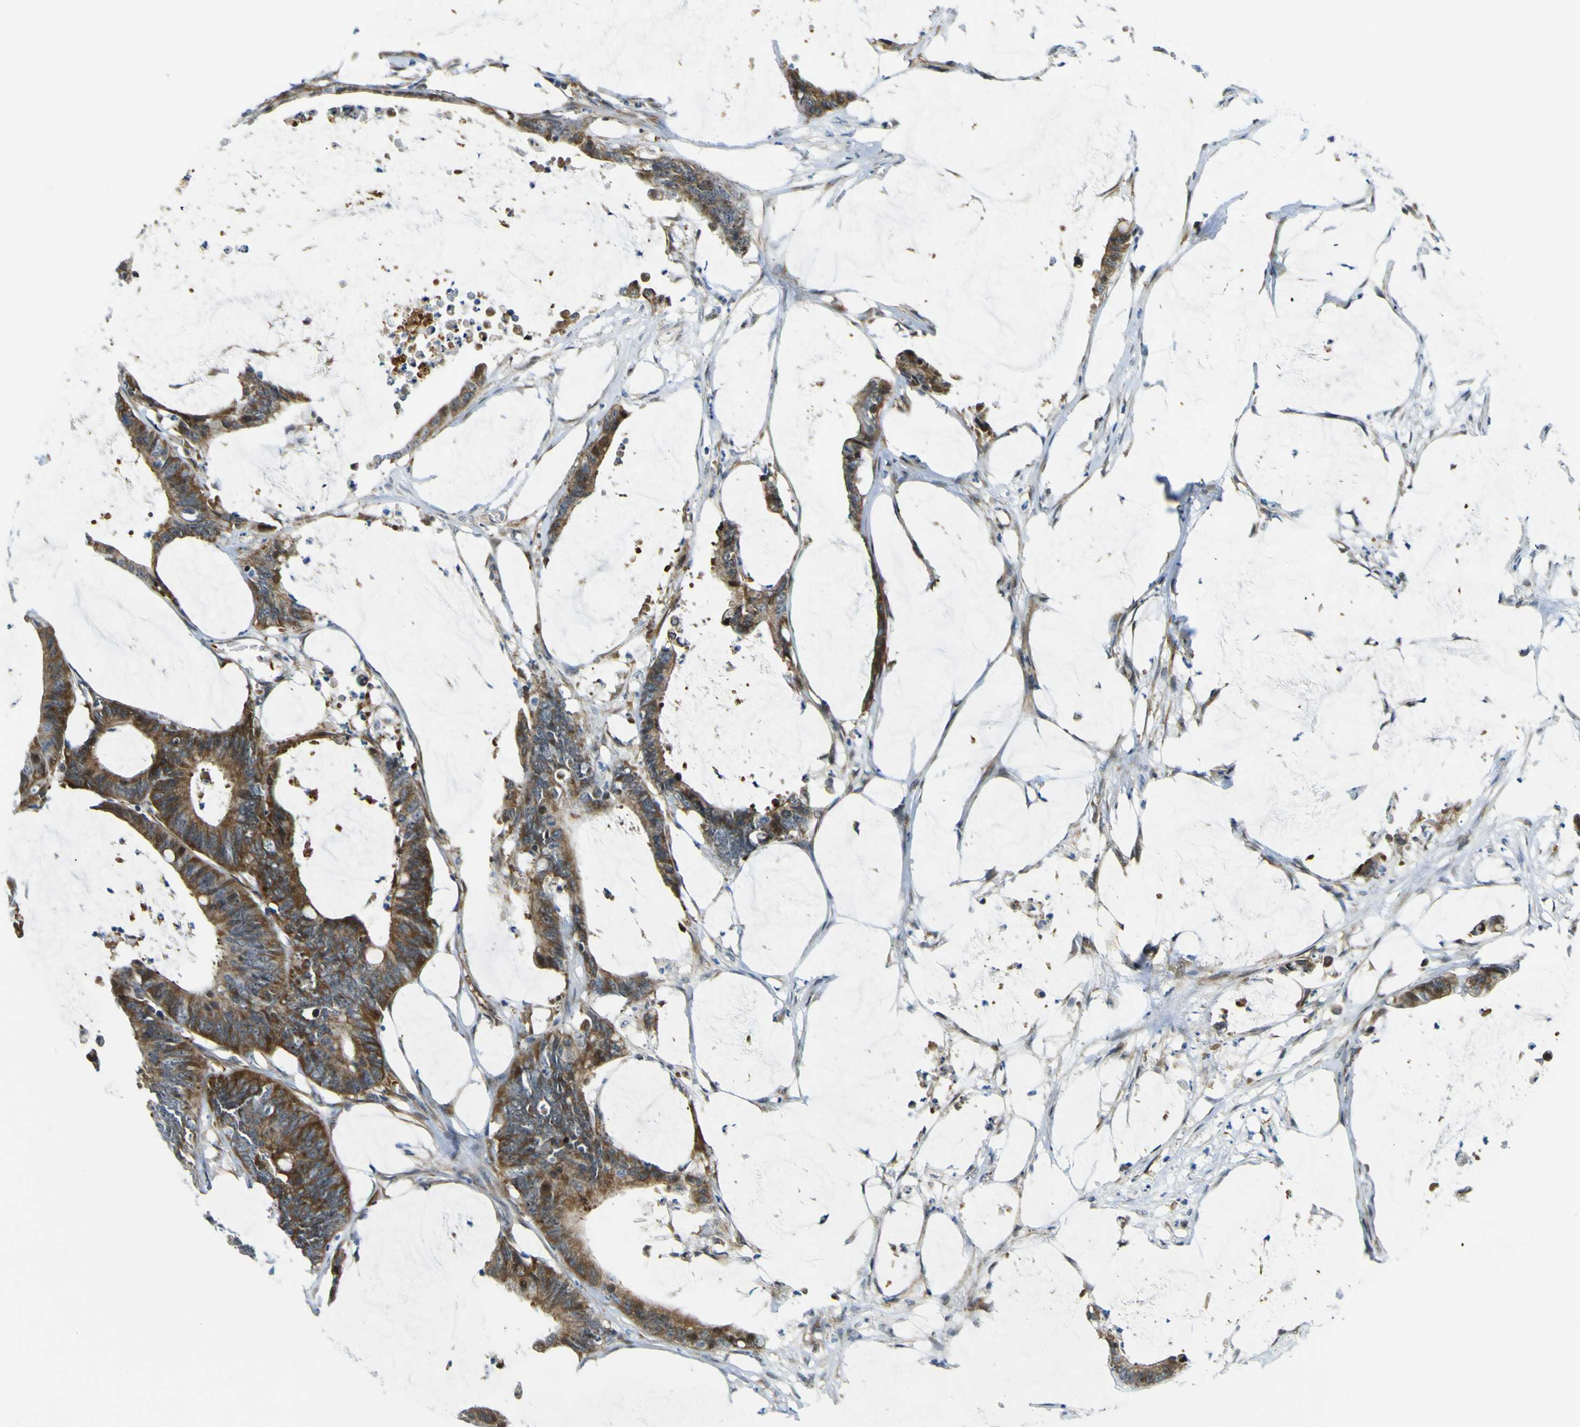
{"staining": {"intensity": "strong", "quantity": ">75%", "location": "cytoplasmic/membranous"}, "tissue": "colorectal cancer", "cell_type": "Tumor cells", "image_type": "cancer", "snomed": [{"axis": "morphology", "description": "Adenocarcinoma, NOS"}, {"axis": "topography", "description": "Rectum"}], "caption": "A micrograph of human colorectal adenocarcinoma stained for a protein exhibits strong cytoplasmic/membranous brown staining in tumor cells.", "gene": "KDM7A", "patient": {"sex": "female", "age": 66}}